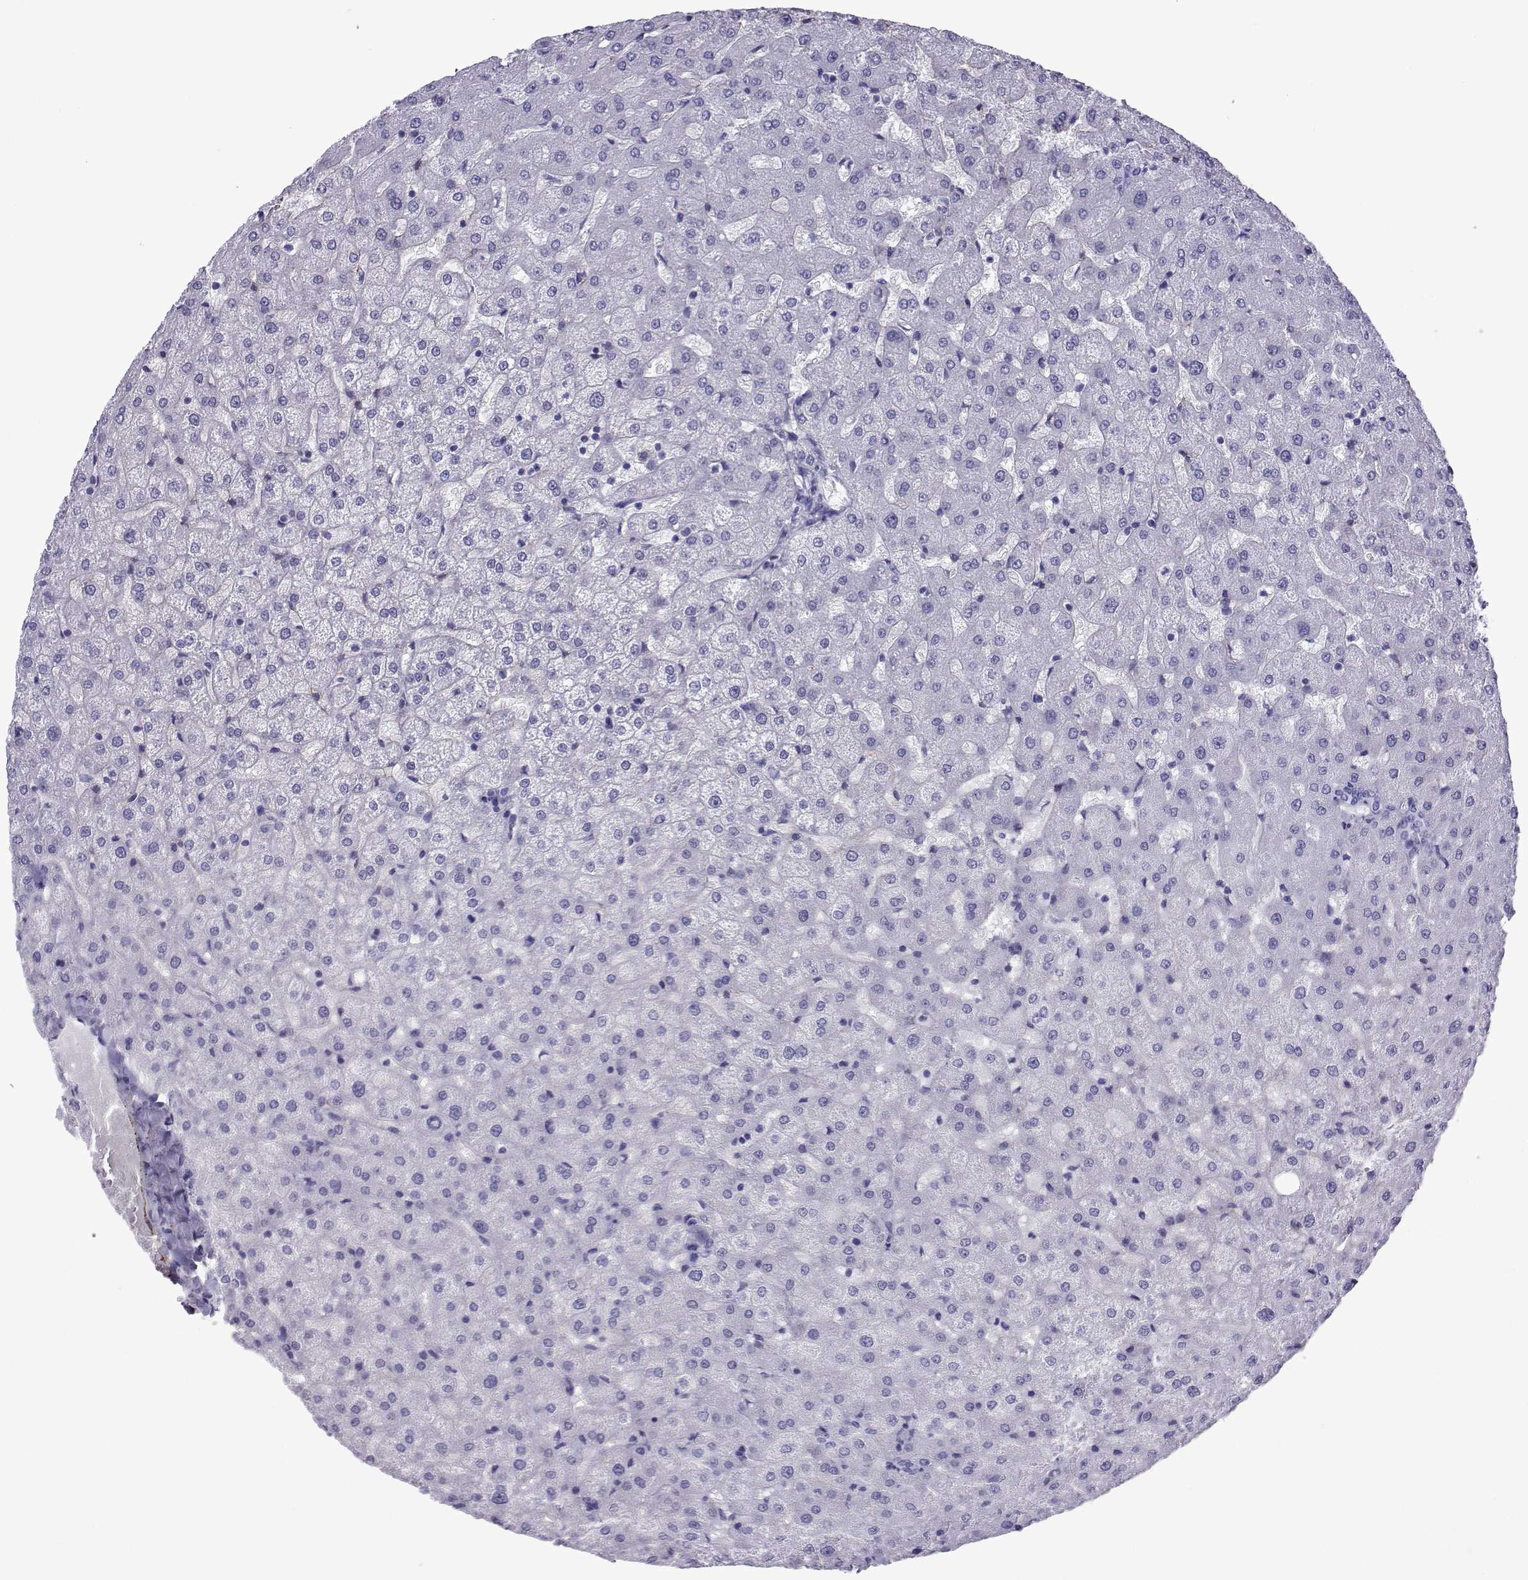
{"staining": {"intensity": "negative", "quantity": "none", "location": "none"}, "tissue": "liver", "cell_type": "Cholangiocytes", "image_type": "normal", "snomed": [{"axis": "morphology", "description": "Normal tissue, NOS"}, {"axis": "topography", "description": "Liver"}], "caption": "High magnification brightfield microscopy of unremarkable liver stained with DAB (3,3'-diaminobenzidine) (brown) and counterstained with hematoxylin (blue): cholangiocytes show no significant positivity.", "gene": "SPANXA1", "patient": {"sex": "female", "age": 50}}